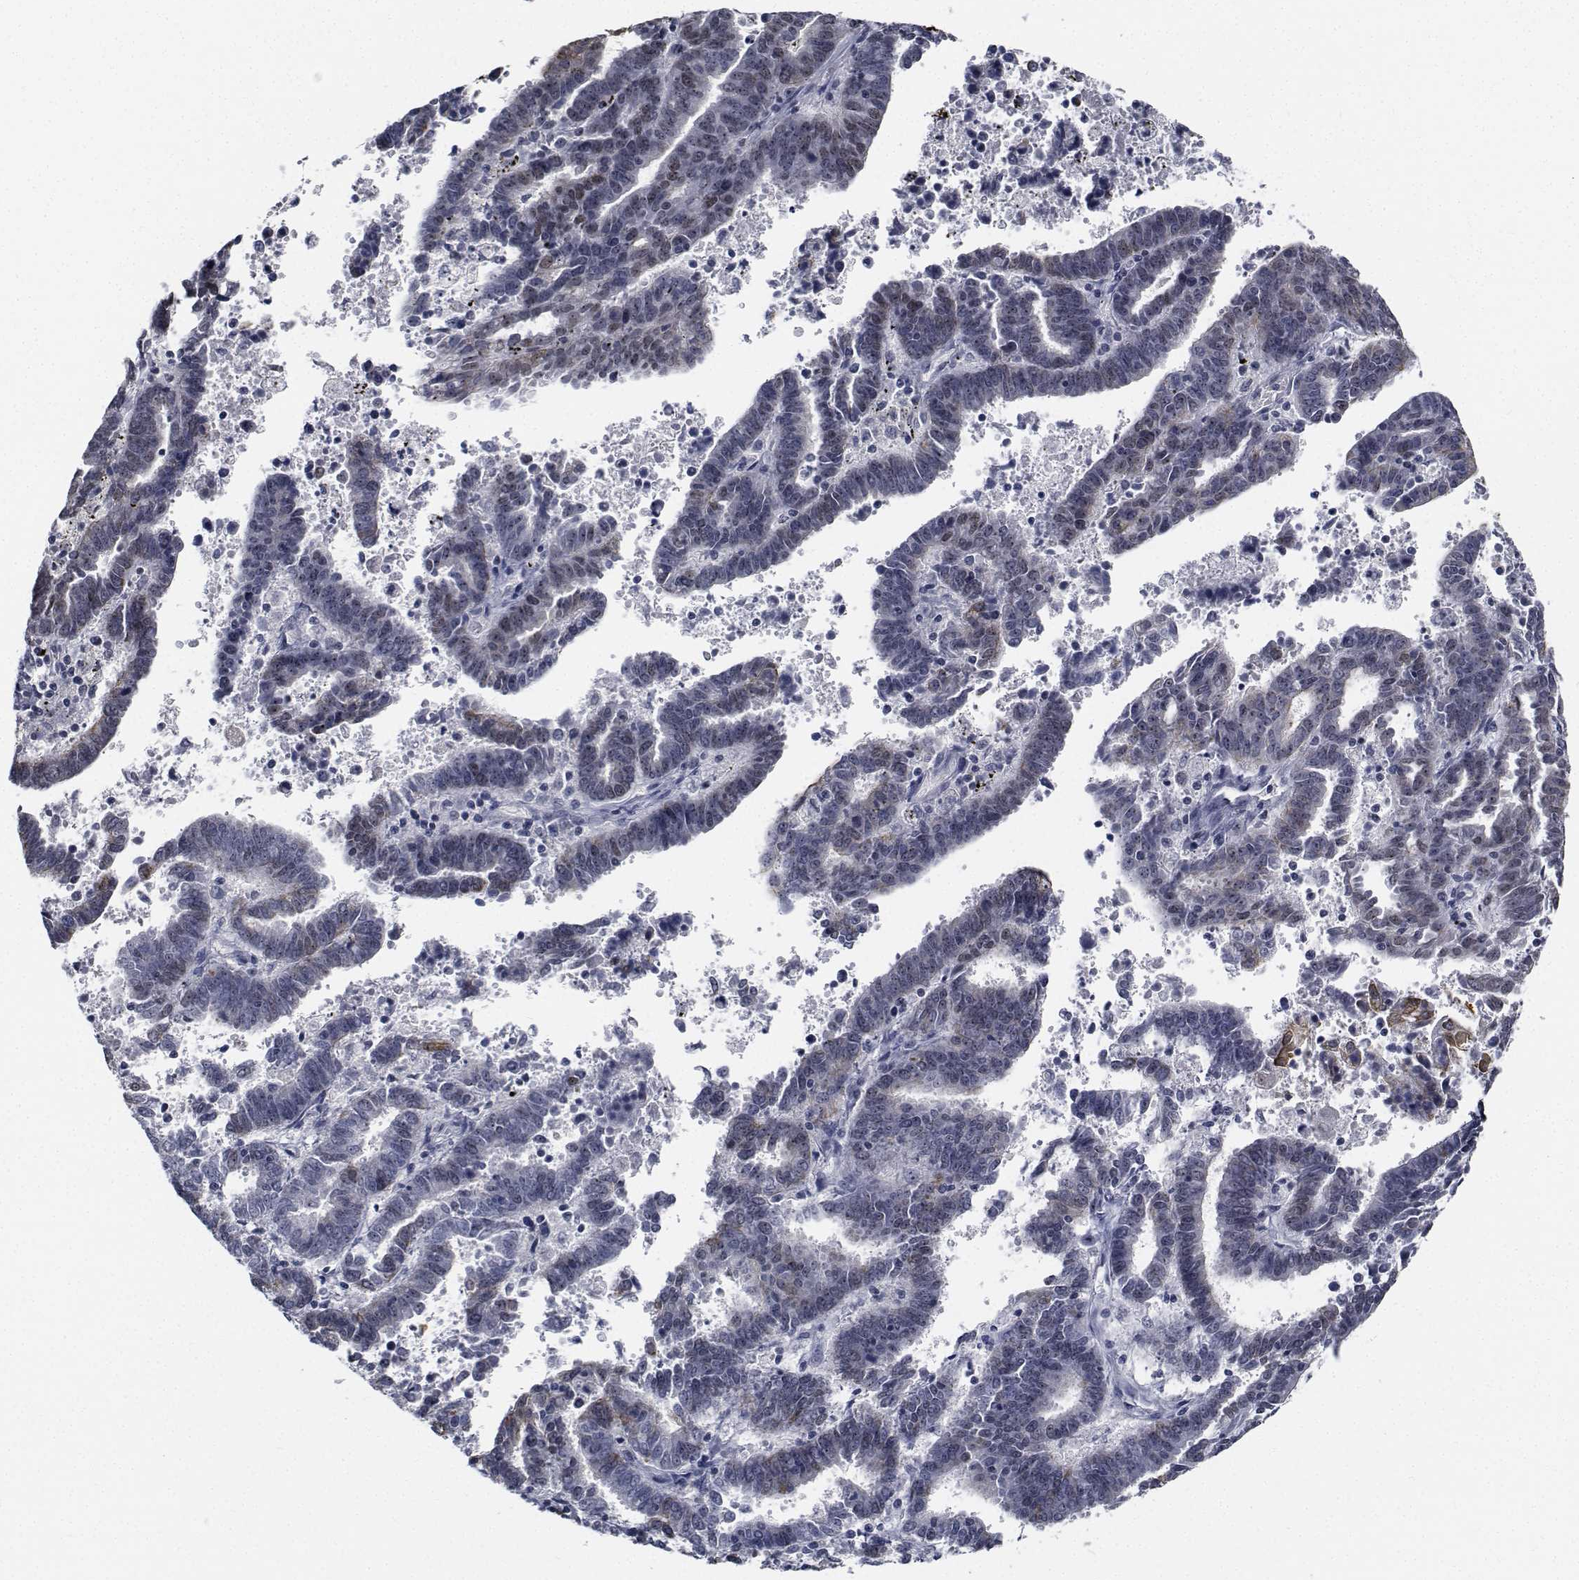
{"staining": {"intensity": "weak", "quantity": "<25%", "location": "nuclear"}, "tissue": "endometrial cancer", "cell_type": "Tumor cells", "image_type": "cancer", "snomed": [{"axis": "morphology", "description": "Adenocarcinoma, NOS"}, {"axis": "topography", "description": "Uterus"}], "caption": "The immunohistochemistry photomicrograph has no significant staining in tumor cells of endometrial cancer tissue. The staining was performed using DAB (3,3'-diaminobenzidine) to visualize the protein expression in brown, while the nuclei were stained in blue with hematoxylin (Magnification: 20x).", "gene": "NVL", "patient": {"sex": "female", "age": 83}}